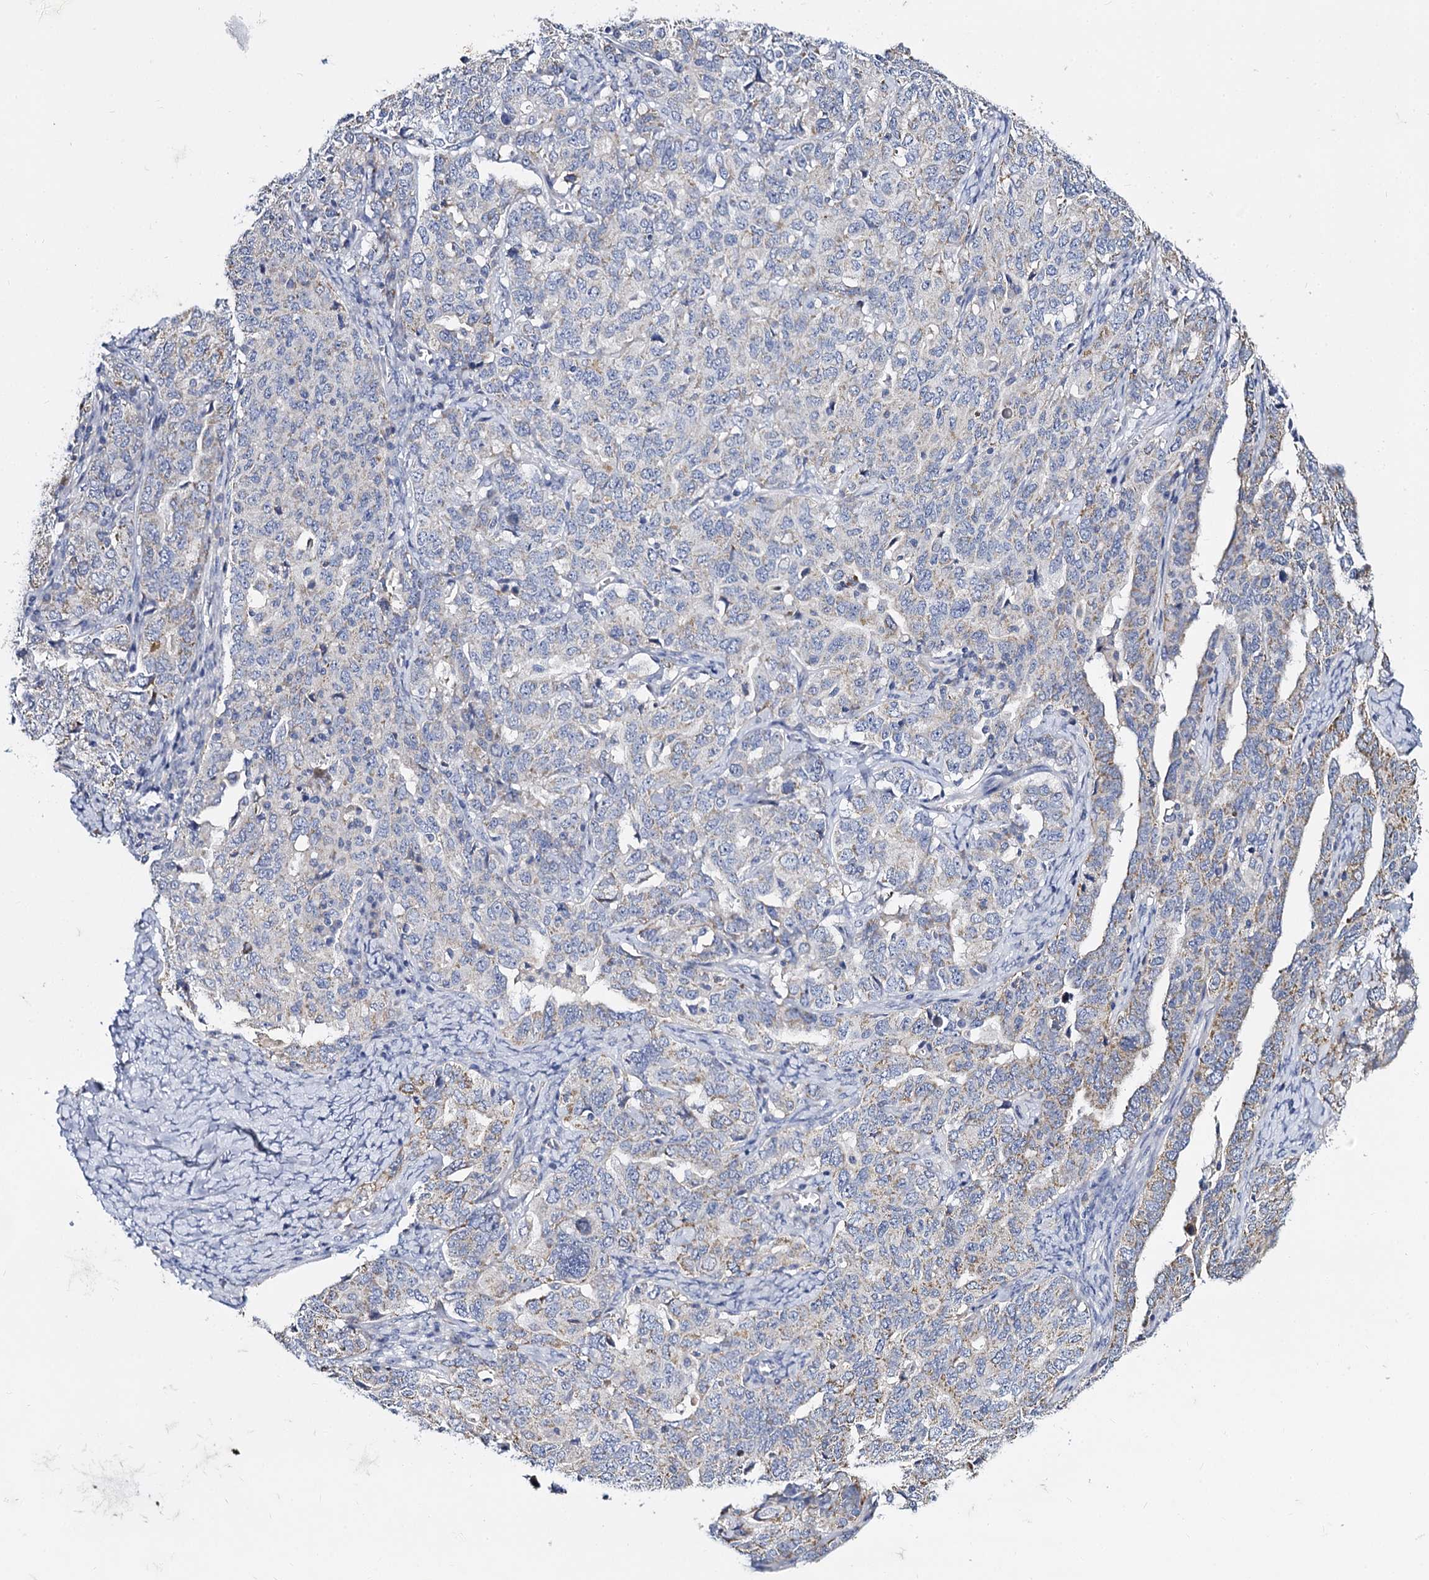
{"staining": {"intensity": "weak", "quantity": "<25%", "location": "cytoplasmic/membranous"}, "tissue": "ovarian cancer", "cell_type": "Tumor cells", "image_type": "cancer", "snomed": [{"axis": "morphology", "description": "Carcinoma, endometroid"}, {"axis": "topography", "description": "Ovary"}], "caption": "A micrograph of human ovarian endometroid carcinoma is negative for staining in tumor cells.", "gene": "PANX2", "patient": {"sex": "female", "age": 62}}